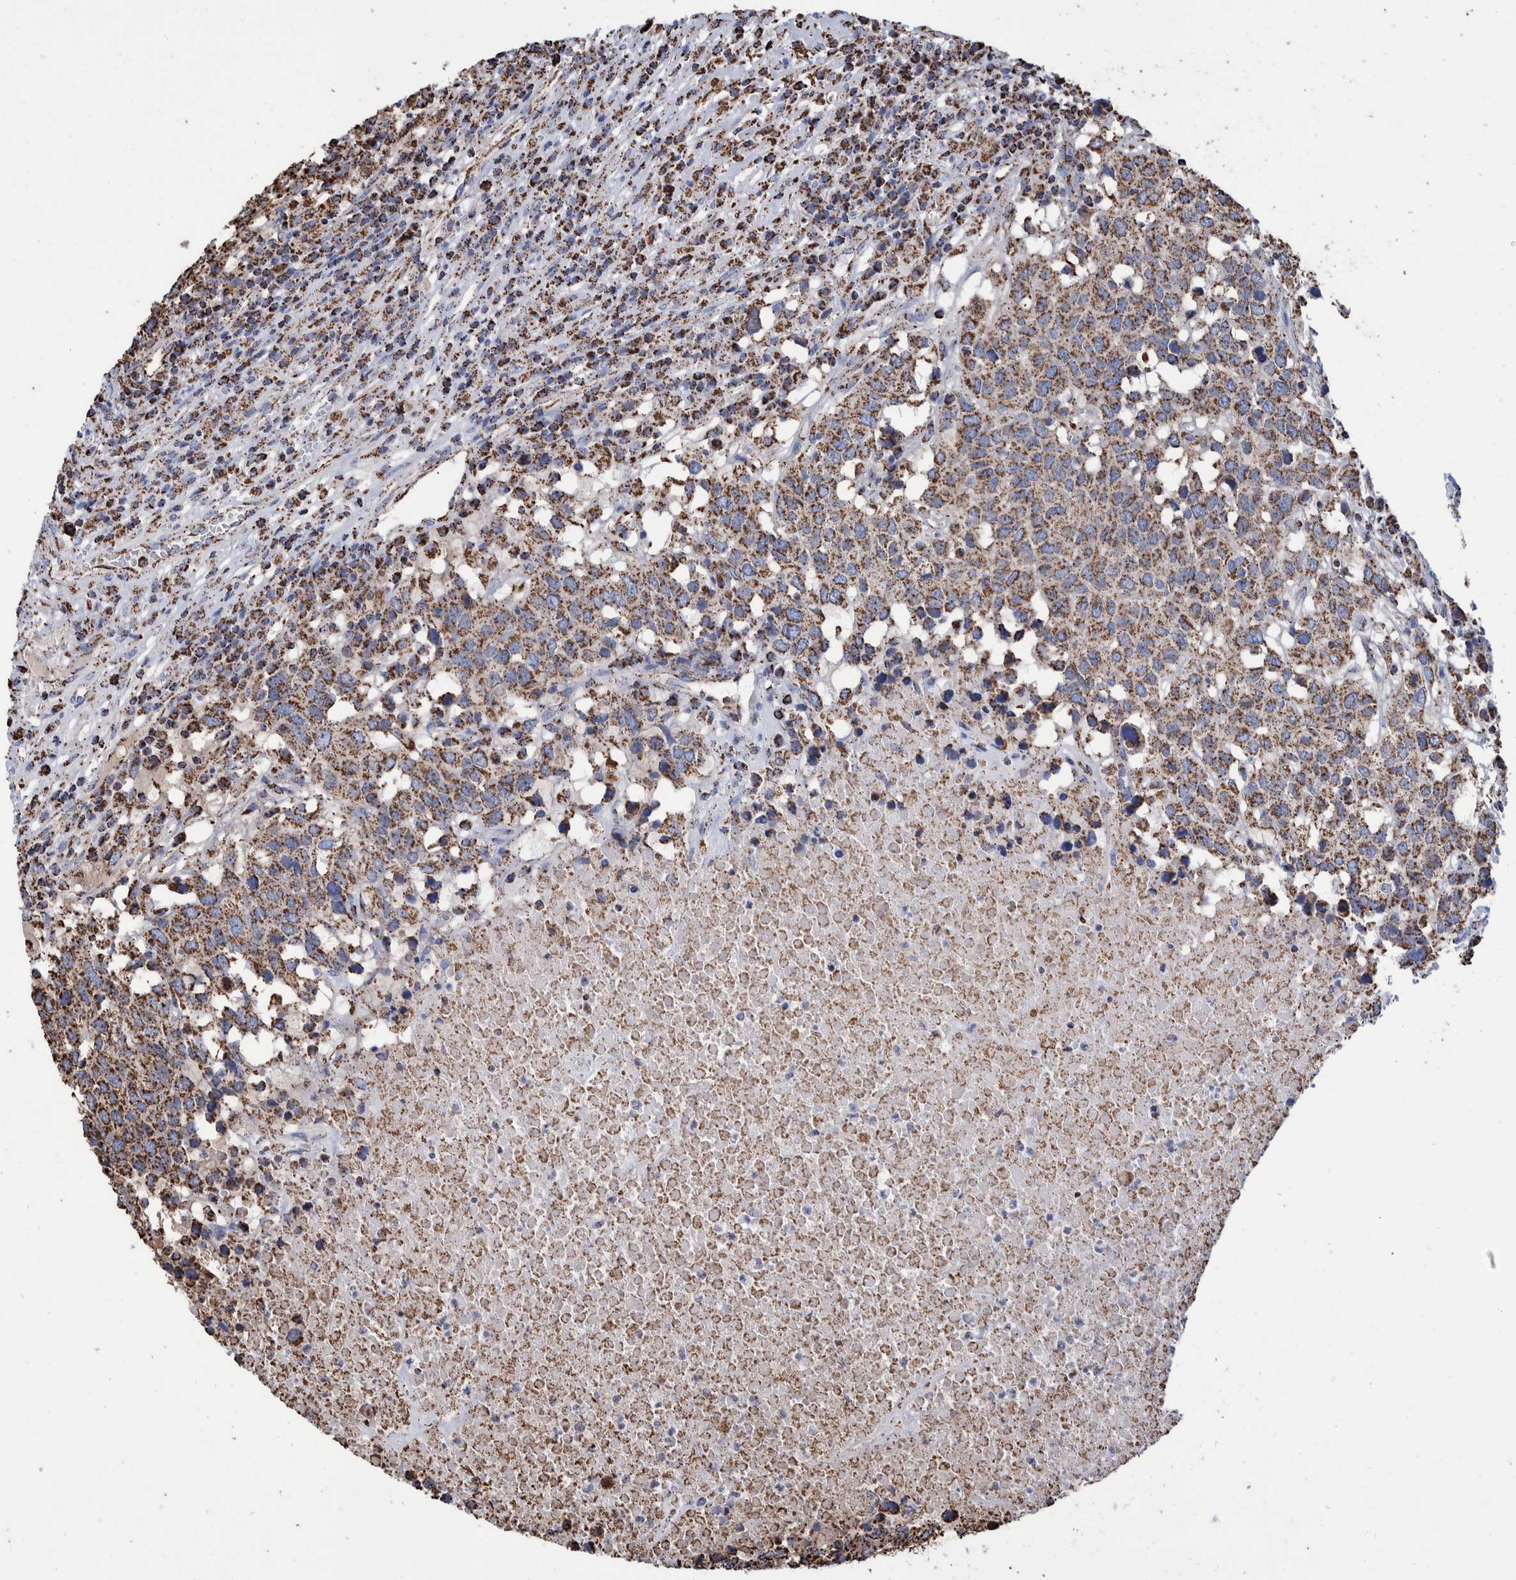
{"staining": {"intensity": "strong", "quantity": ">75%", "location": "cytoplasmic/membranous"}, "tissue": "head and neck cancer", "cell_type": "Tumor cells", "image_type": "cancer", "snomed": [{"axis": "morphology", "description": "Squamous cell carcinoma, NOS"}, {"axis": "topography", "description": "Head-Neck"}], "caption": "Squamous cell carcinoma (head and neck) stained for a protein (brown) demonstrates strong cytoplasmic/membranous positive expression in approximately >75% of tumor cells.", "gene": "VPS26C", "patient": {"sex": "male", "age": 66}}